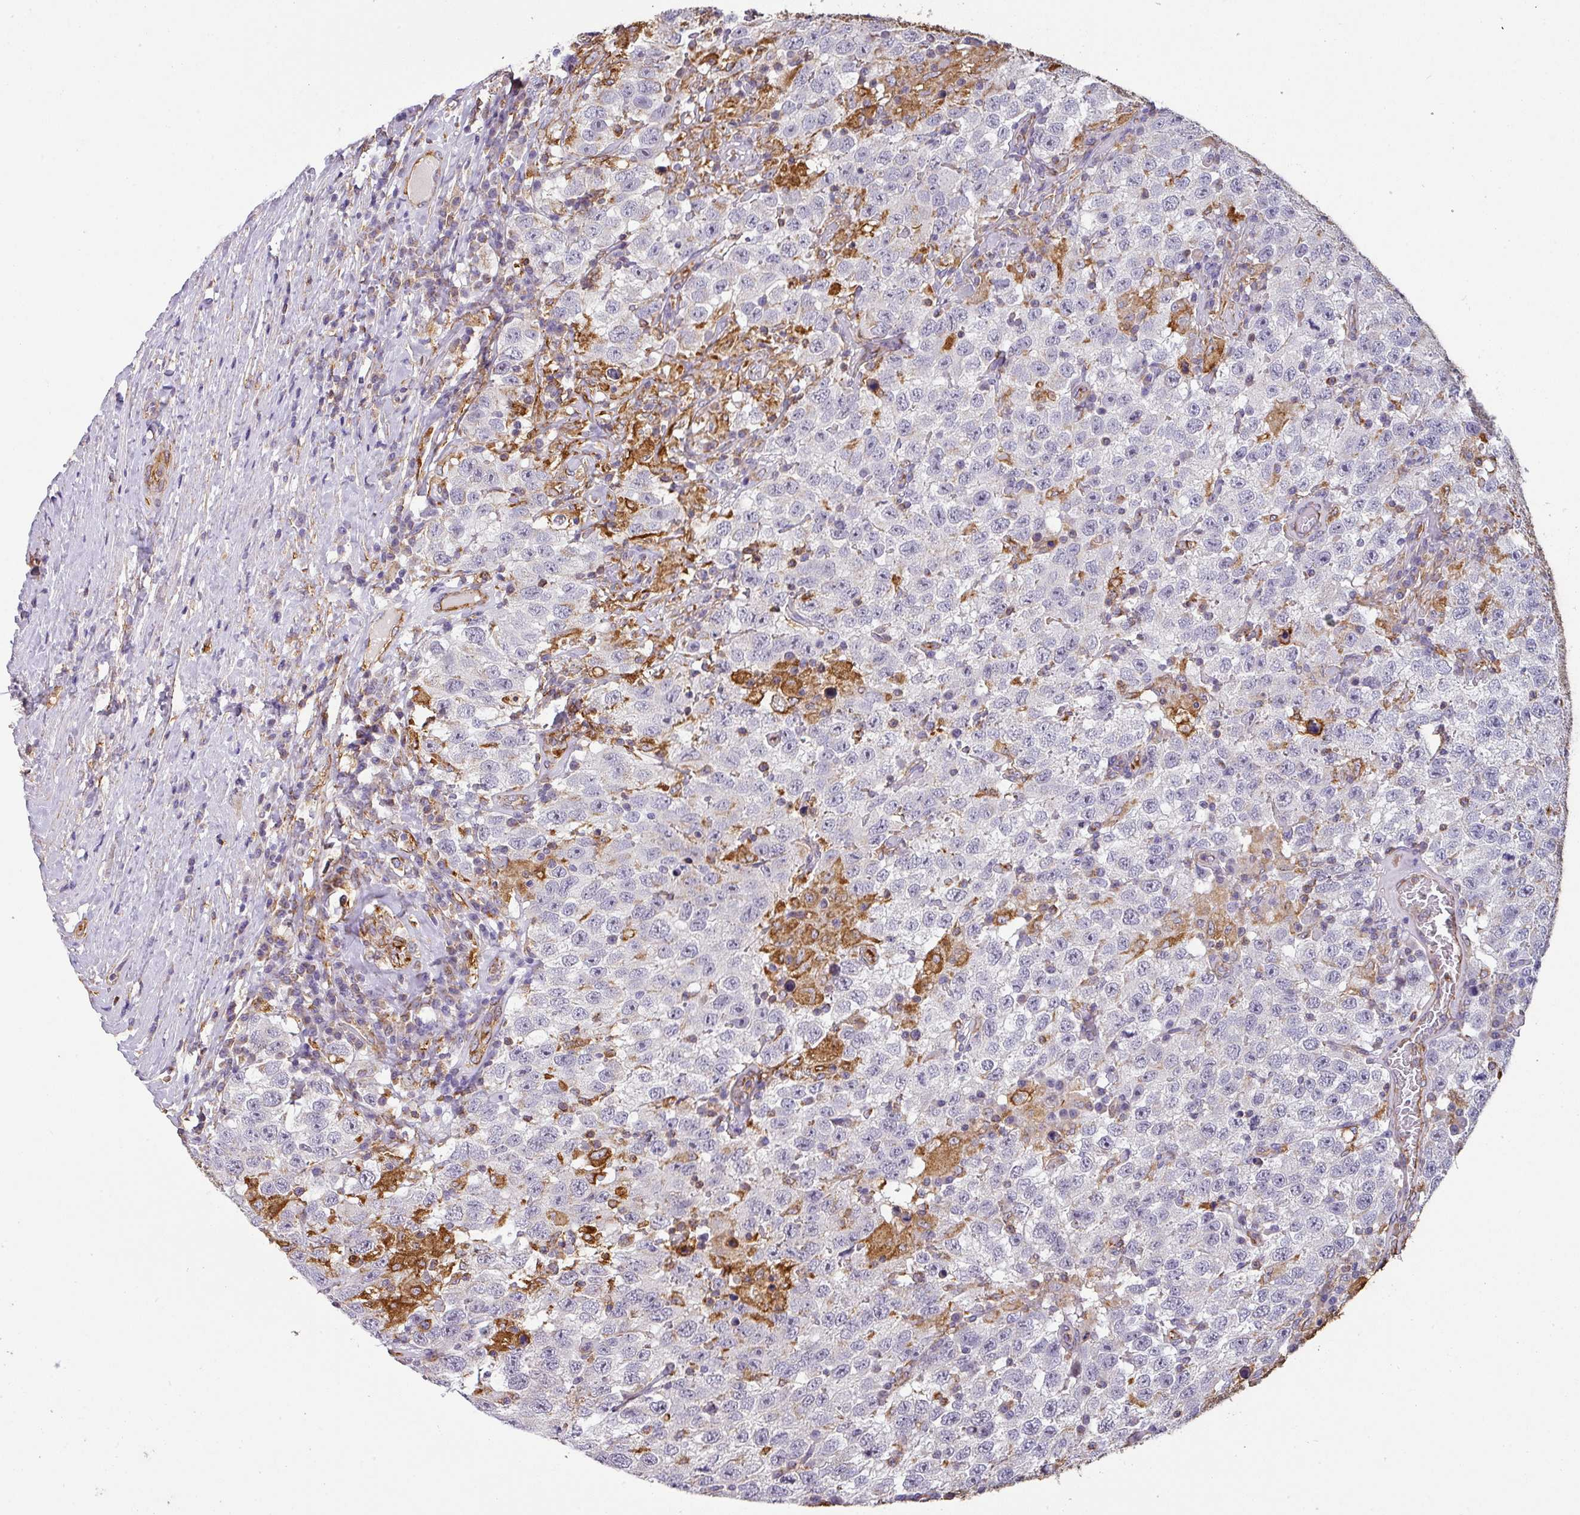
{"staining": {"intensity": "negative", "quantity": "none", "location": "none"}, "tissue": "testis cancer", "cell_type": "Tumor cells", "image_type": "cancer", "snomed": [{"axis": "morphology", "description": "Seminoma, NOS"}, {"axis": "topography", "description": "Testis"}], "caption": "The image exhibits no staining of tumor cells in testis seminoma. (Stains: DAB (3,3'-diaminobenzidine) IHC with hematoxylin counter stain, Microscopy: brightfield microscopy at high magnification).", "gene": "ZNF280C", "patient": {"sex": "male", "age": 41}}